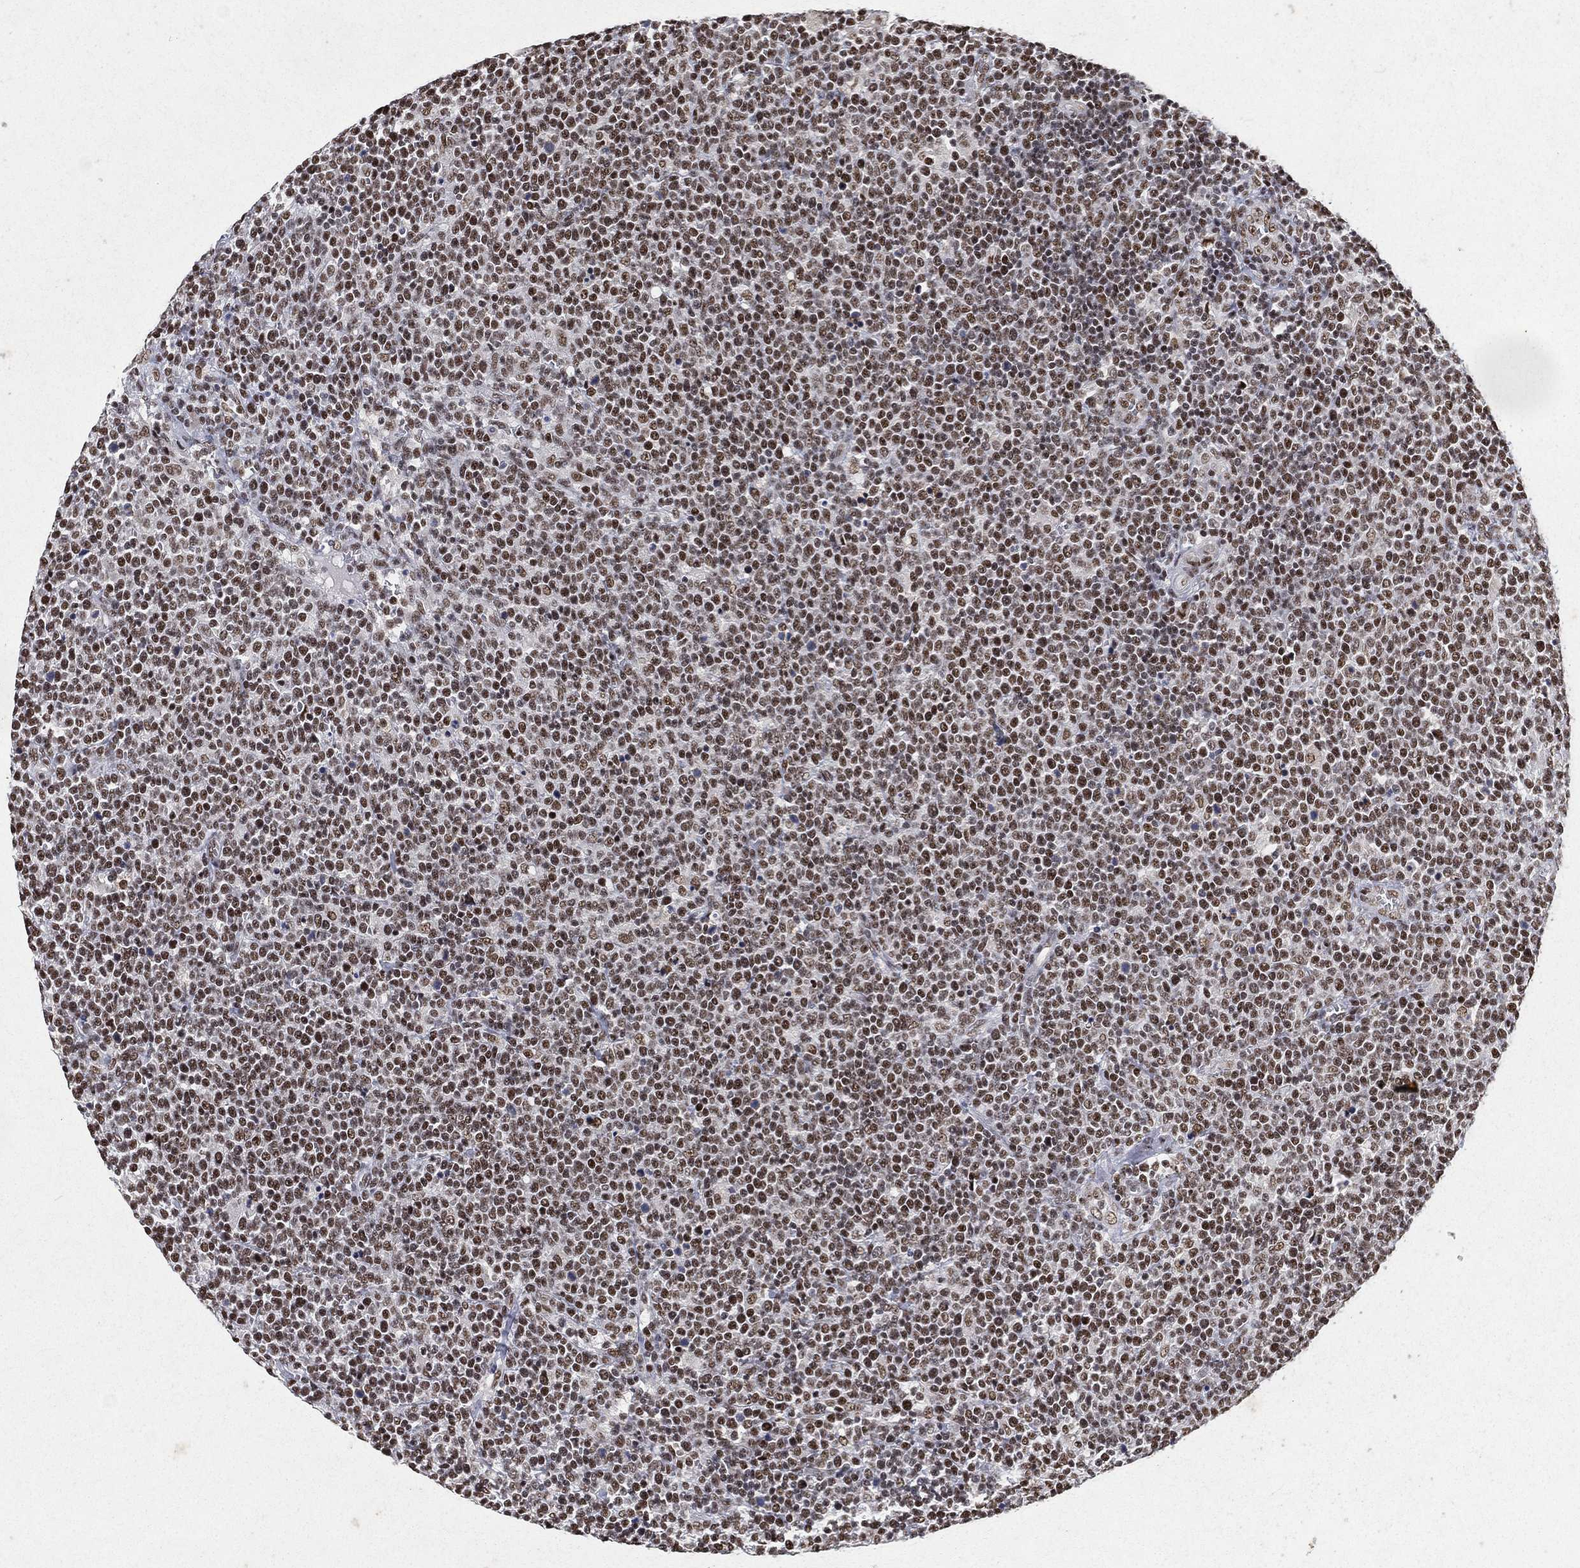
{"staining": {"intensity": "moderate", "quantity": ">75%", "location": "nuclear"}, "tissue": "lymphoma", "cell_type": "Tumor cells", "image_type": "cancer", "snomed": [{"axis": "morphology", "description": "Malignant lymphoma, non-Hodgkin's type, High grade"}, {"axis": "topography", "description": "Lymph node"}], "caption": "Immunohistochemical staining of lymphoma demonstrates medium levels of moderate nuclear protein expression in about >75% of tumor cells.", "gene": "DDX27", "patient": {"sex": "male", "age": 61}}